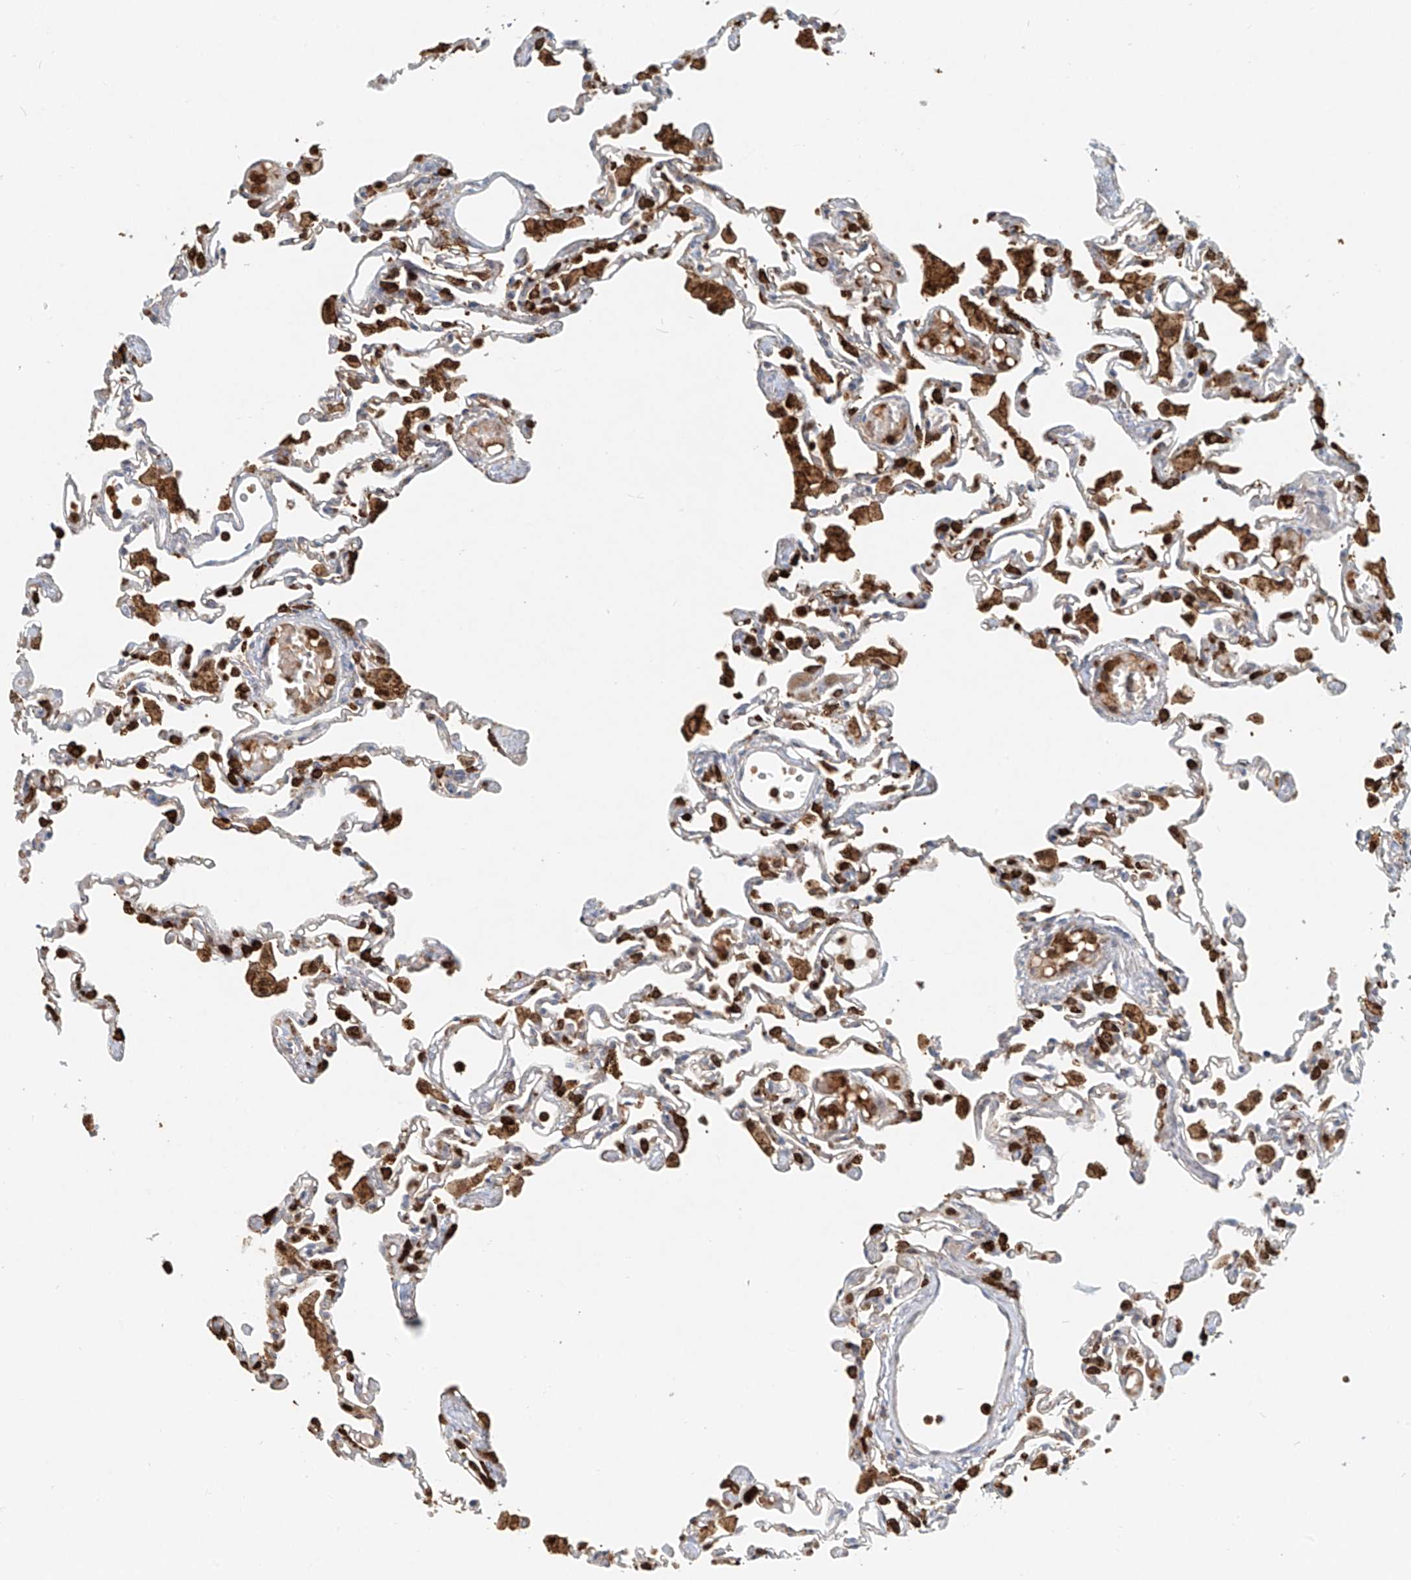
{"staining": {"intensity": "strong", "quantity": "25%-75%", "location": "cytoplasmic/membranous"}, "tissue": "lung", "cell_type": "Alveolar cells", "image_type": "normal", "snomed": [{"axis": "morphology", "description": "Normal tissue, NOS"}, {"axis": "topography", "description": "Bronchus"}, {"axis": "topography", "description": "Lung"}], "caption": "The photomicrograph shows immunohistochemical staining of normal lung. There is strong cytoplasmic/membranous positivity is identified in about 25%-75% of alveolar cells. (brown staining indicates protein expression, while blue staining denotes nuclei).", "gene": "PTPRA", "patient": {"sex": "female", "age": 49}}